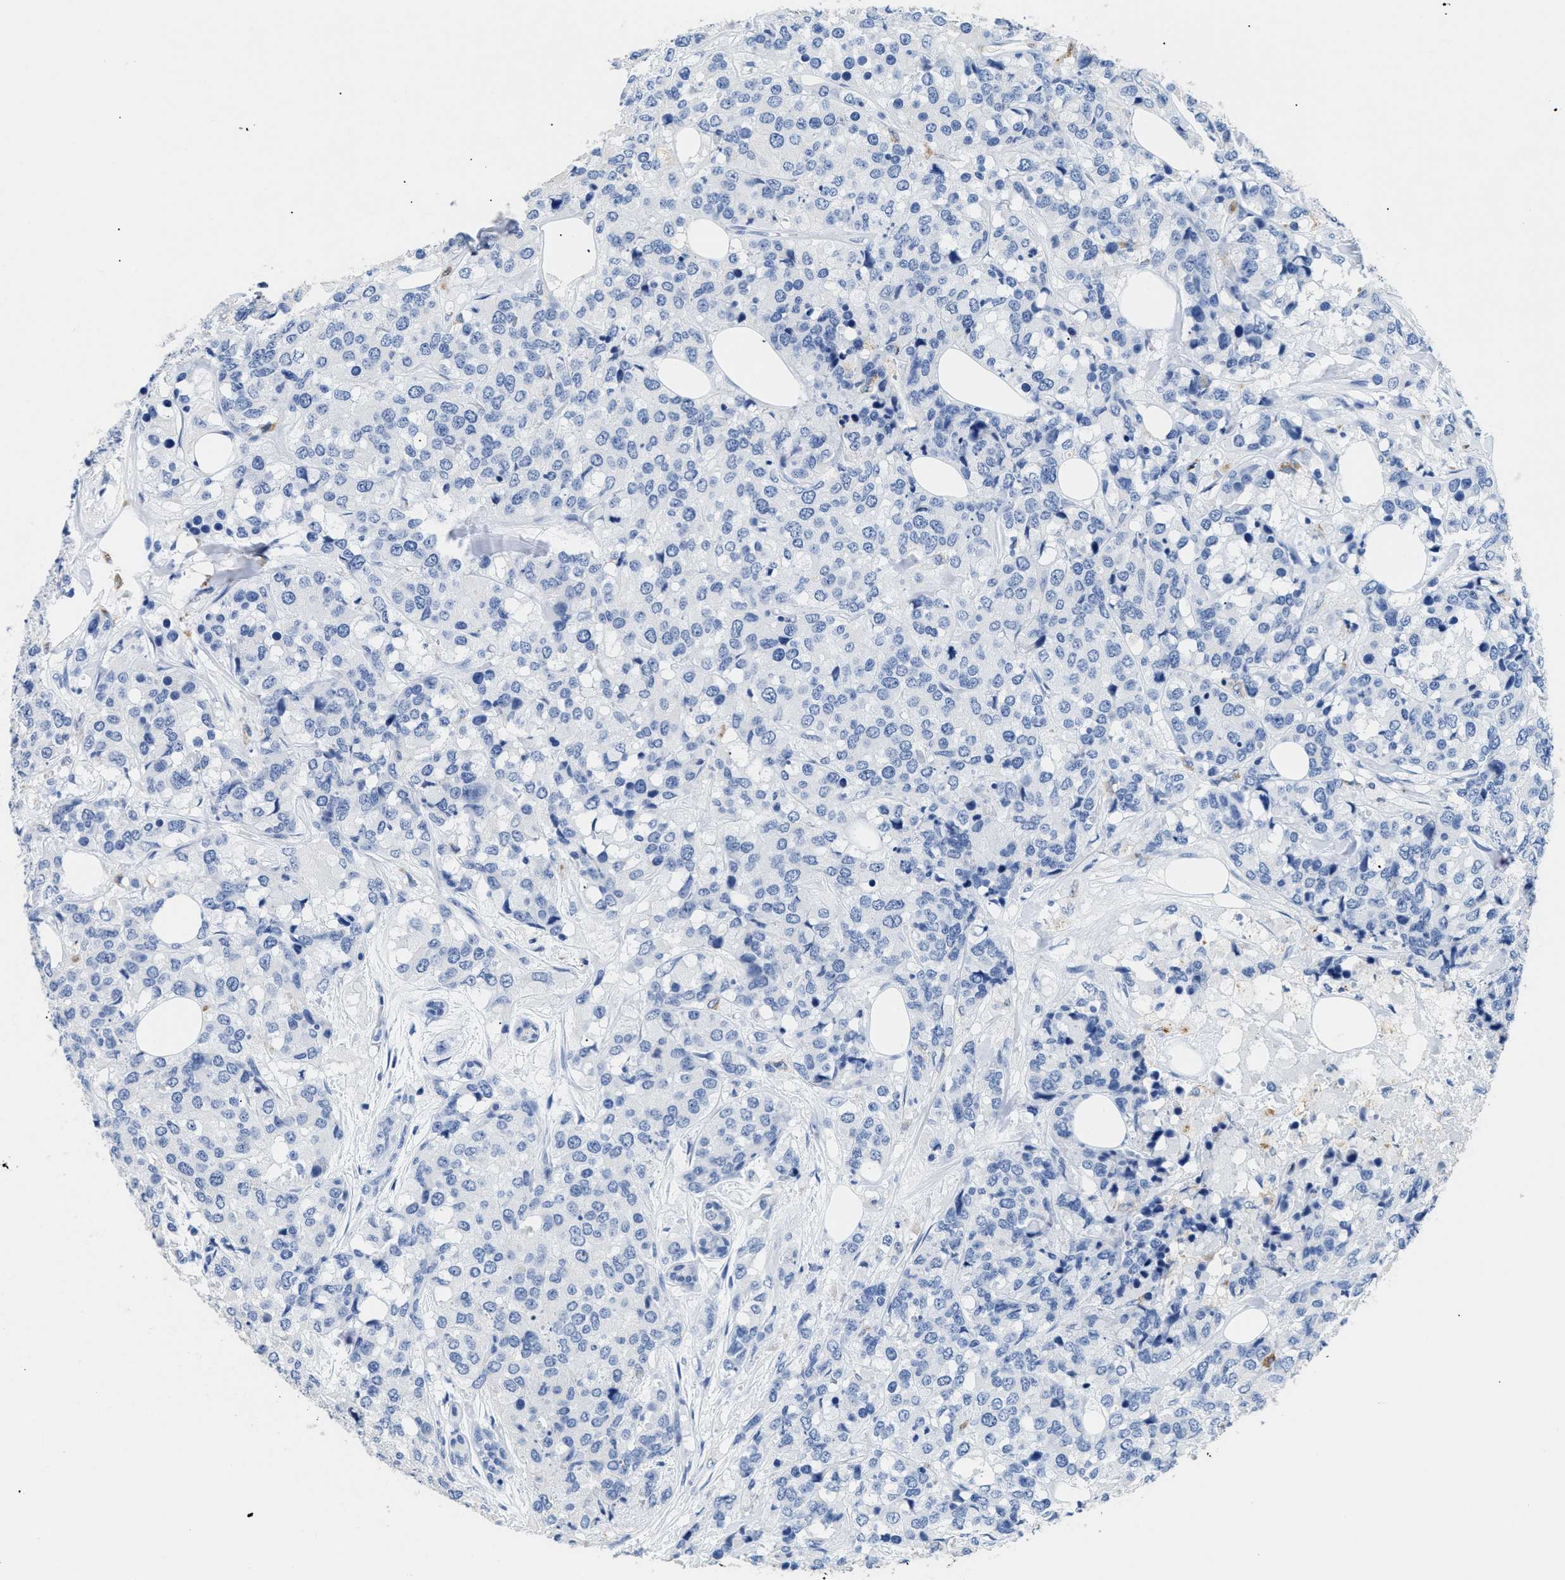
{"staining": {"intensity": "negative", "quantity": "none", "location": "none"}, "tissue": "breast cancer", "cell_type": "Tumor cells", "image_type": "cancer", "snomed": [{"axis": "morphology", "description": "Lobular carcinoma"}, {"axis": "topography", "description": "Breast"}], "caption": "Immunohistochemistry (IHC) image of neoplastic tissue: human lobular carcinoma (breast) stained with DAB (3,3'-diaminobenzidine) shows no significant protein staining in tumor cells.", "gene": "APOBEC2", "patient": {"sex": "female", "age": 59}}